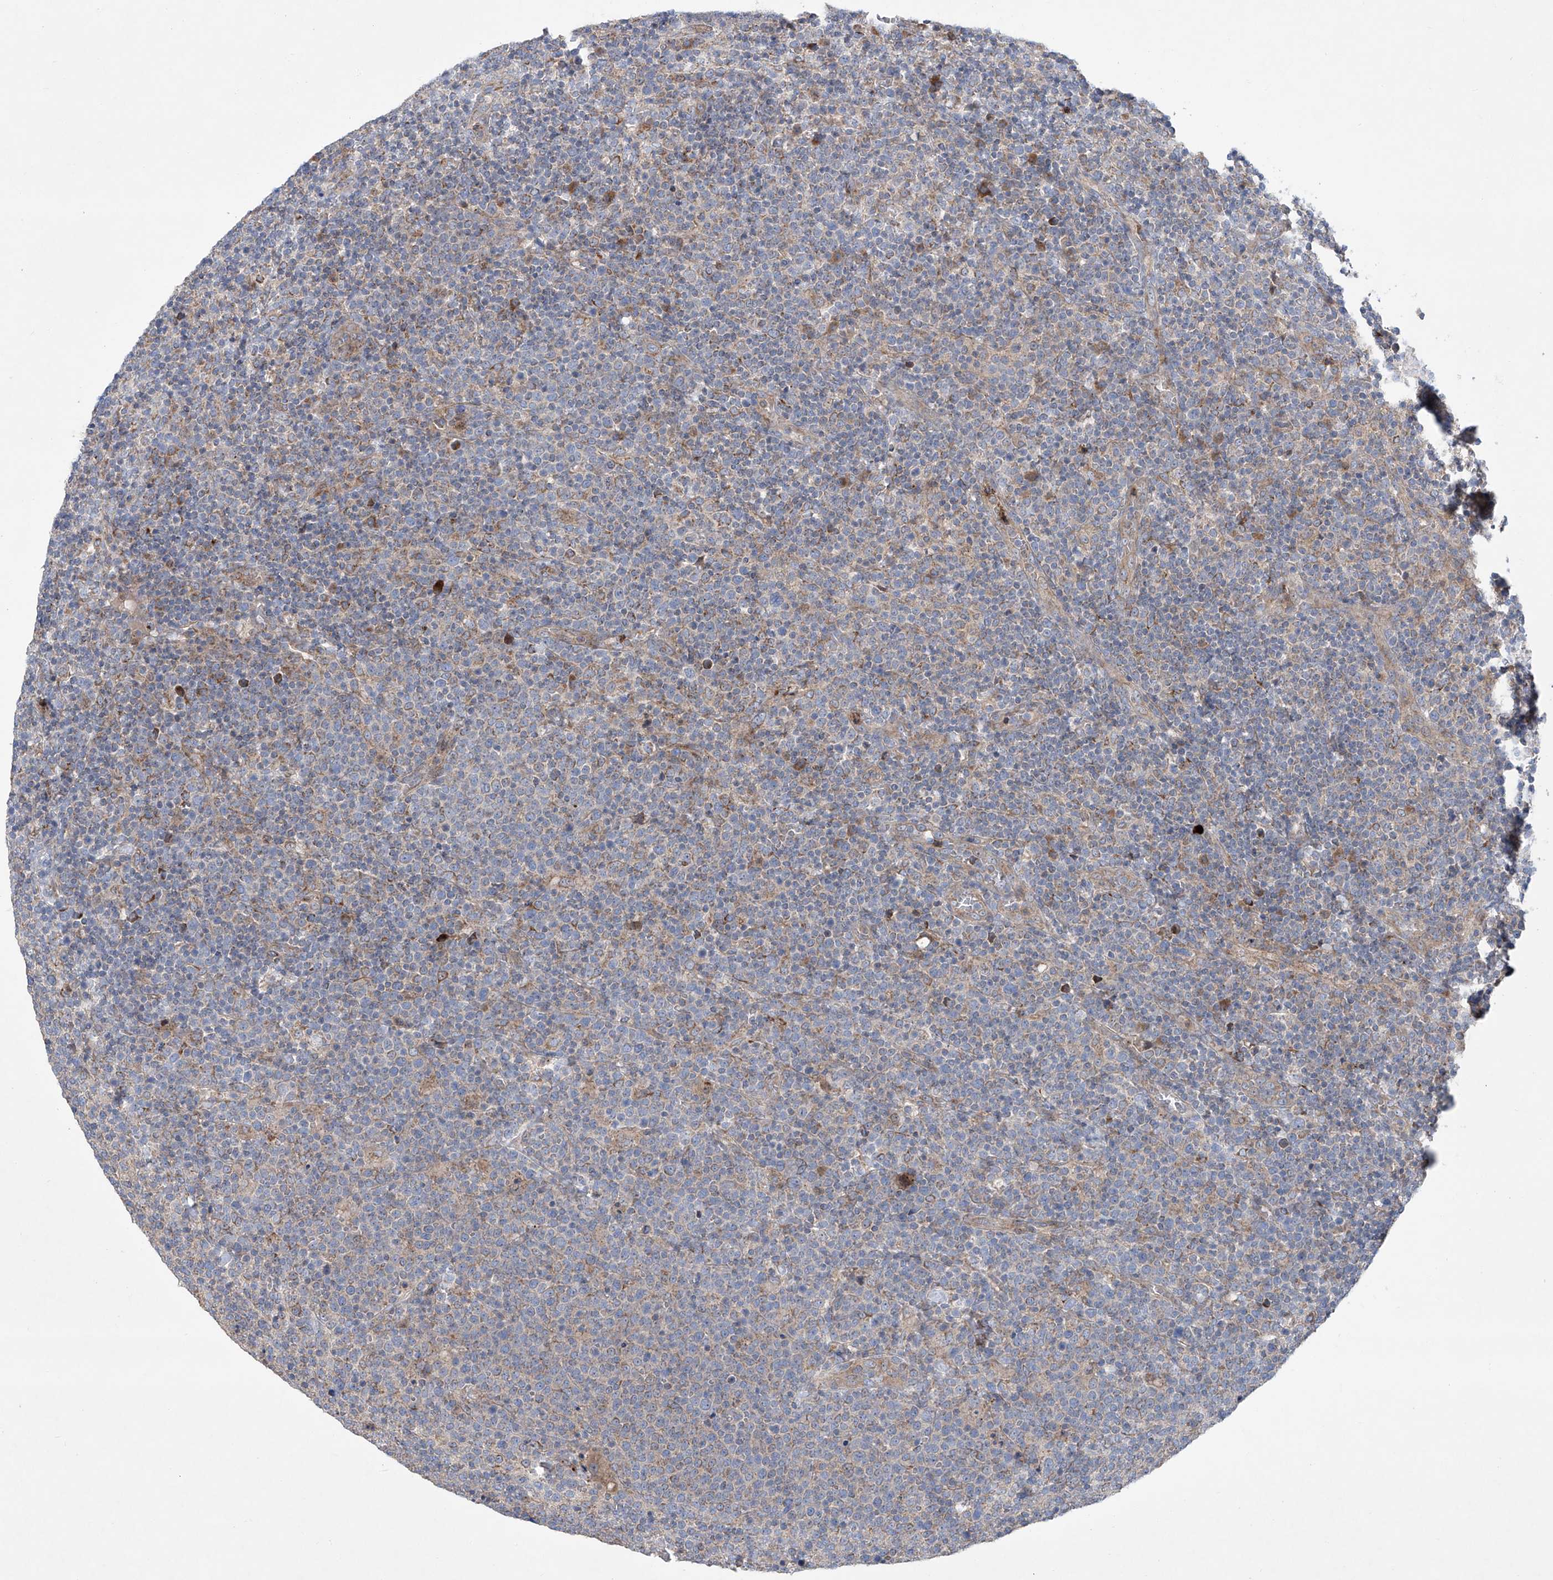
{"staining": {"intensity": "negative", "quantity": "none", "location": "none"}, "tissue": "lymphoma", "cell_type": "Tumor cells", "image_type": "cancer", "snomed": [{"axis": "morphology", "description": "Malignant lymphoma, non-Hodgkin's type, High grade"}, {"axis": "topography", "description": "Lymph node"}], "caption": "Protein analysis of lymphoma reveals no significant expression in tumor cells.", "gene": "KLC4", "patient": {"sex": "male", "age": 61}}